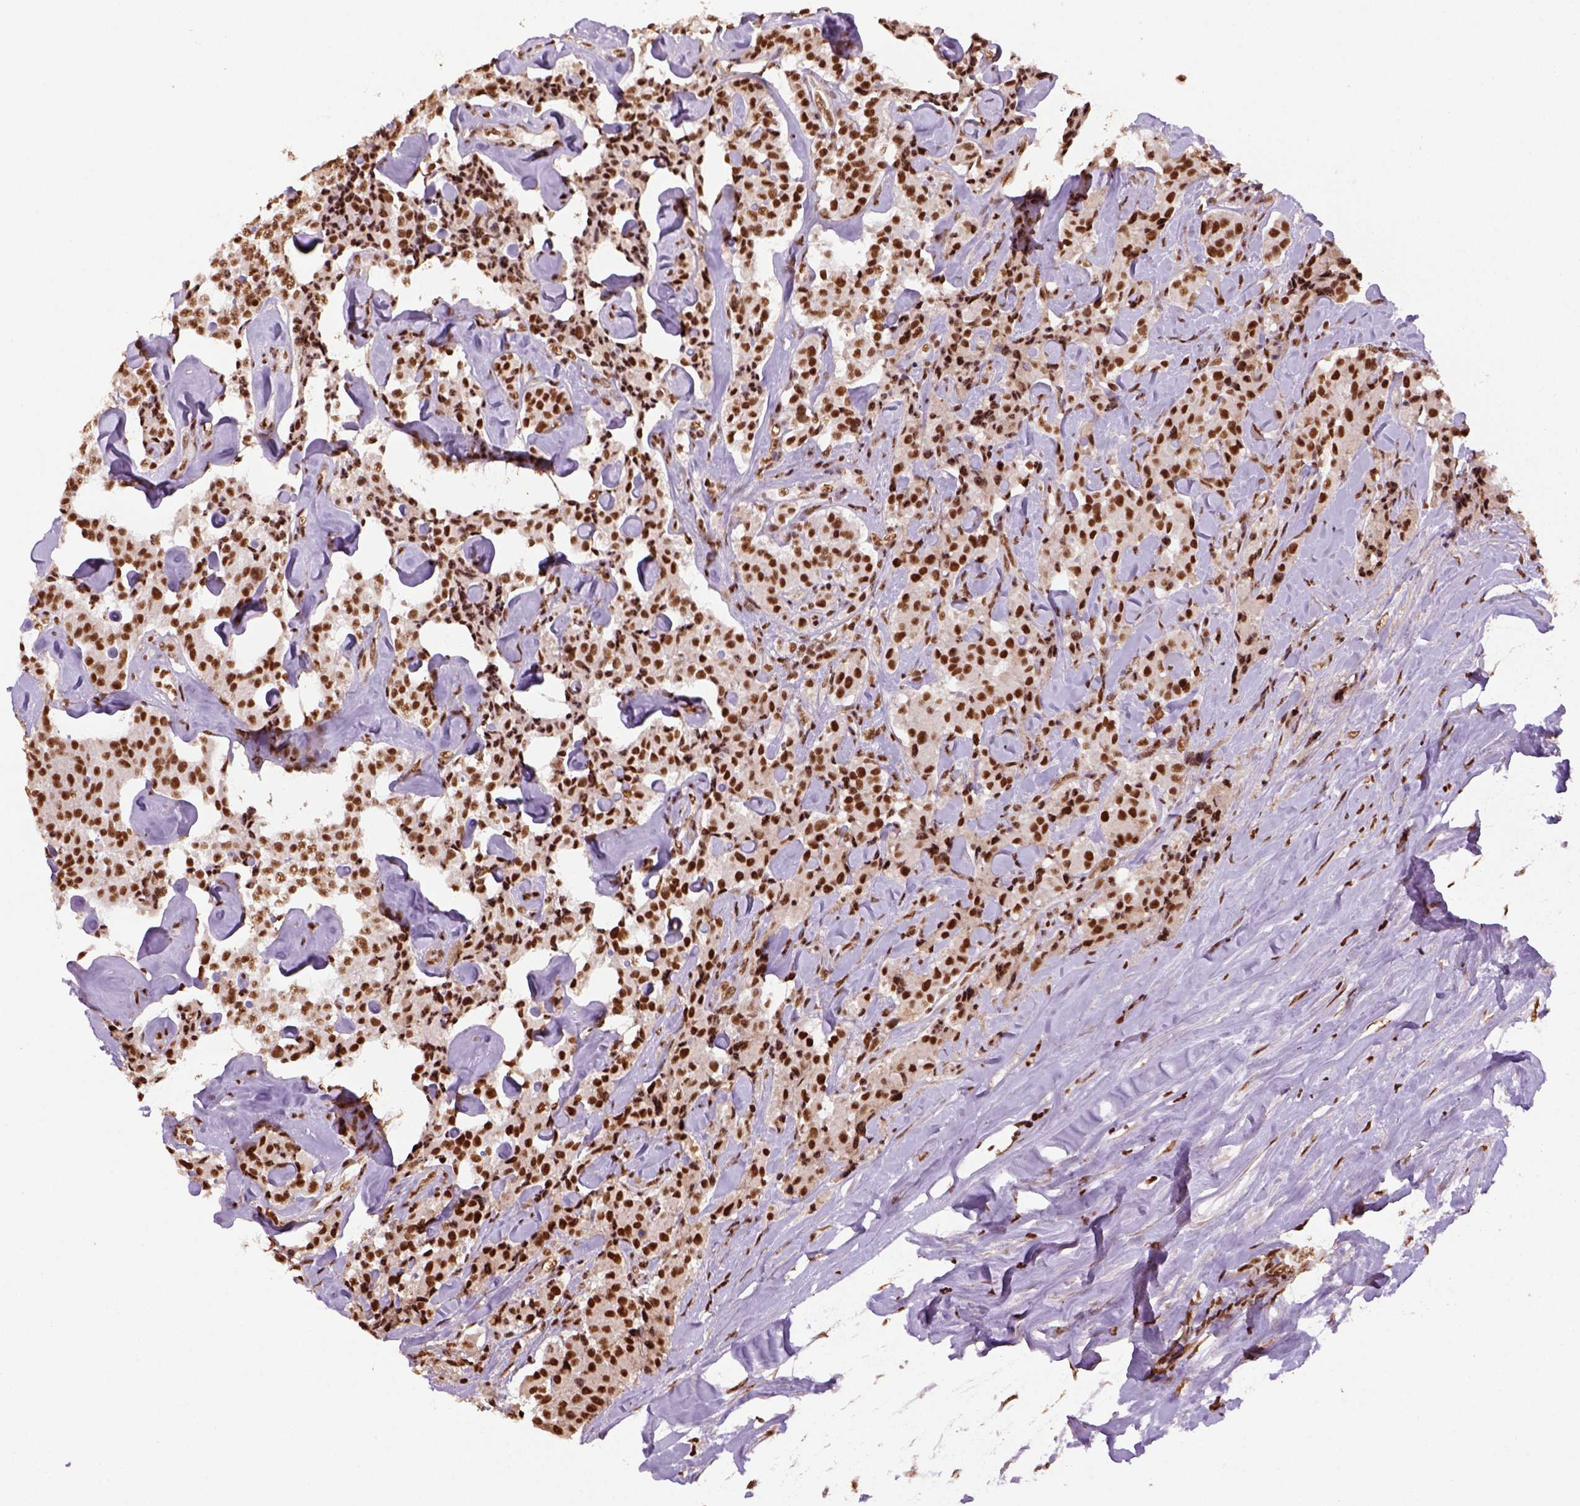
{"staining": {"intensity": "strong", "quantity": ">75%", "location": "nuclear"}, "tissue": "carcinoid", "cell_type": "Tumor cells", "image_type": "cancer", "snomed": [{"axis": "morphology", "description": "Carcinoid, malignant, NOS"}, {"axis": "topography", "description": "Pancreas"}], "caption": "Malignant carcinoid stained with a protein marker displays strong staining in tumor cells.", "gene": "CCAR1", "patient": {"sex": "male", "age": 41}}